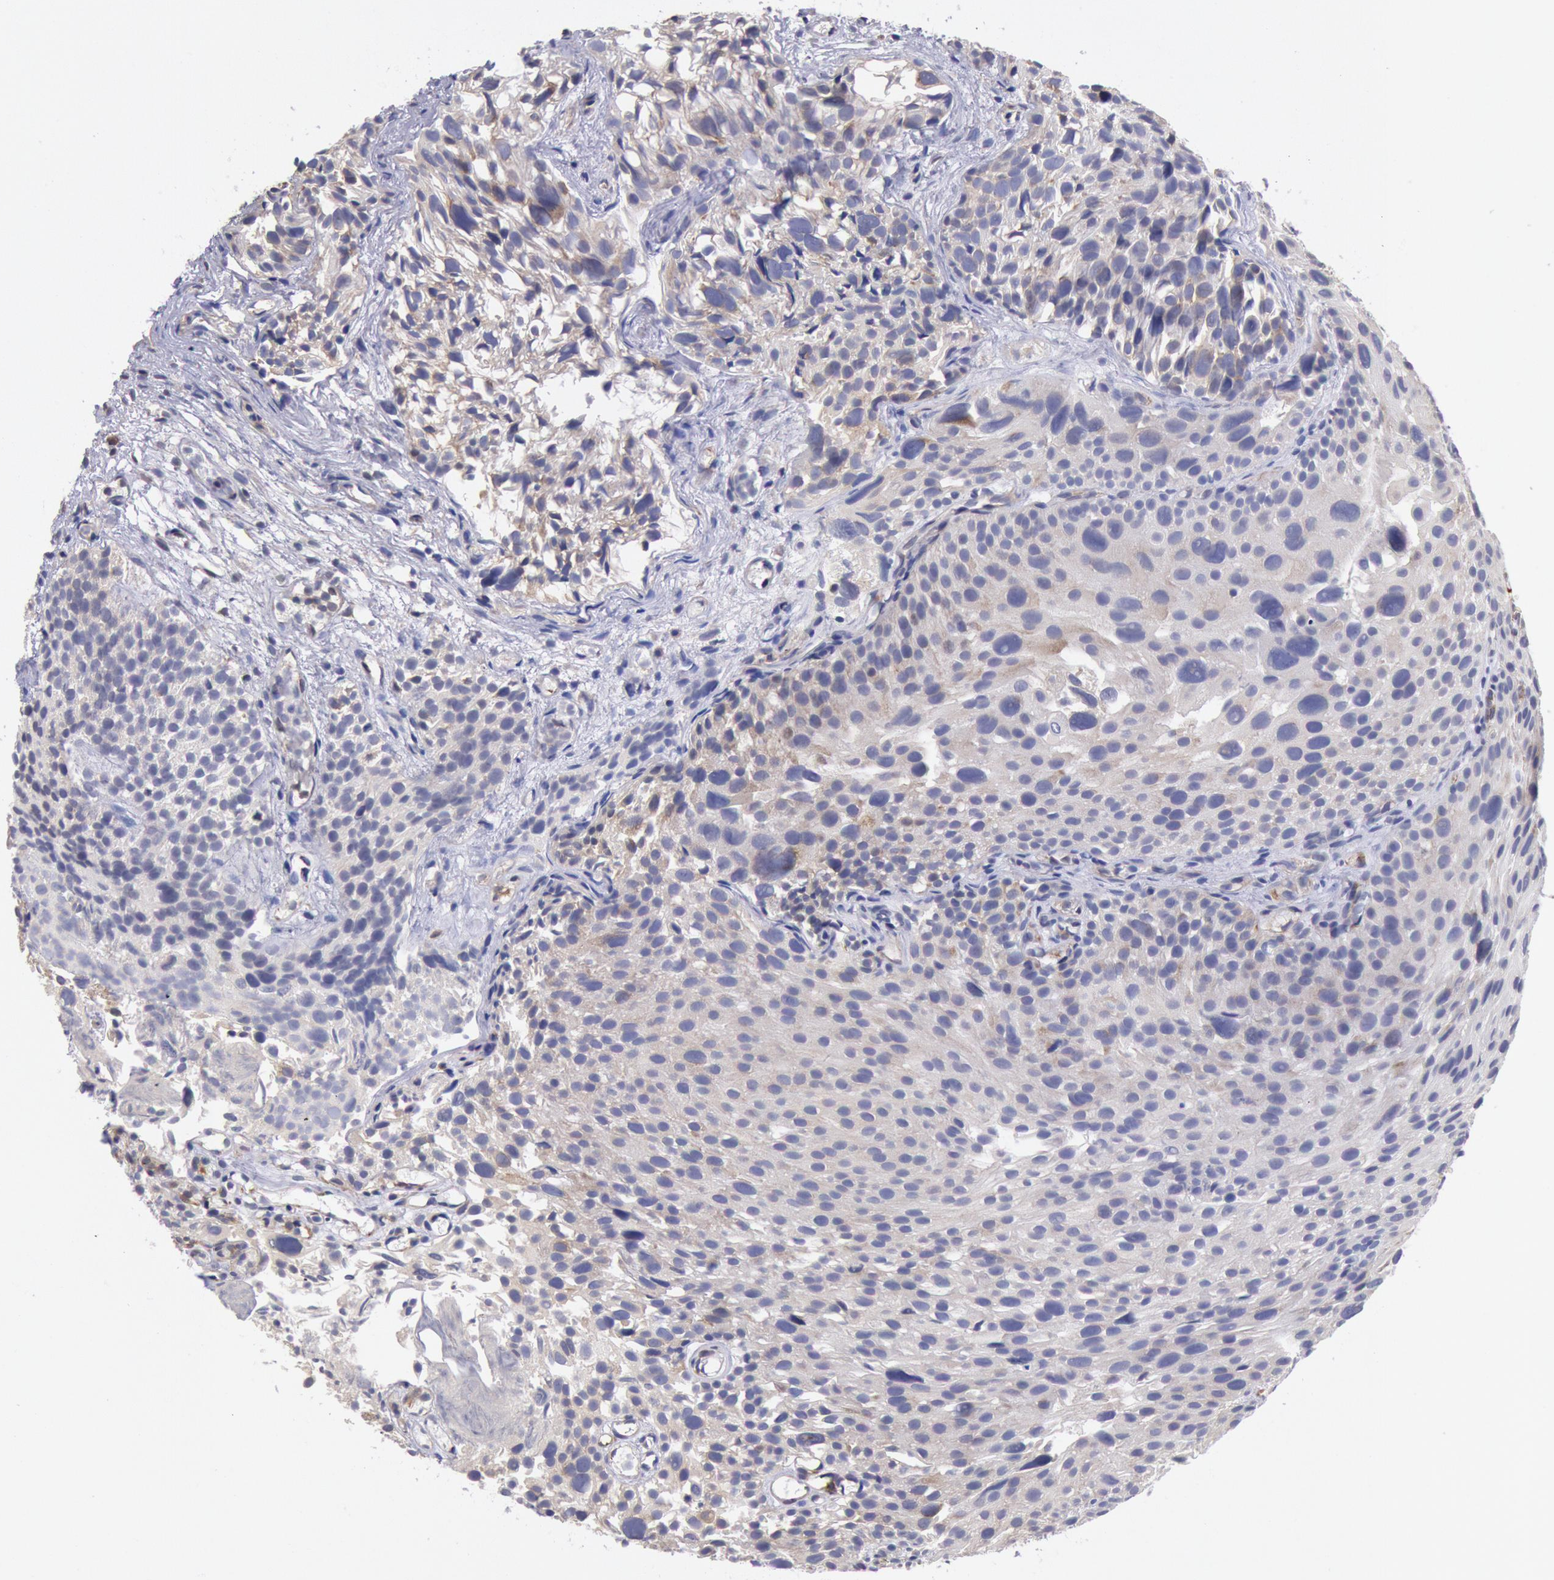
{"staining": {"intensity": "weak", "quantity": ">75%", "location": "cytoplasmic/membranous"}, "tissue": "urothelial cancer", "cell_type": "Tumor cells", "image_type": "cancer", "snomed": [{"axis": "morphology", "description": "Urothelial carcinoma, High grade"}, {"axis": "topography", "description": "Urinary bladder"}], "caption": "Brown immunohistochemical staining in human urothelial cancer exhibits weak cytoplasmic/membranous expression in approximately >75% of tumor cells.", "gene": "DRG1", "patient": {"sex": "female", "age": 78}}